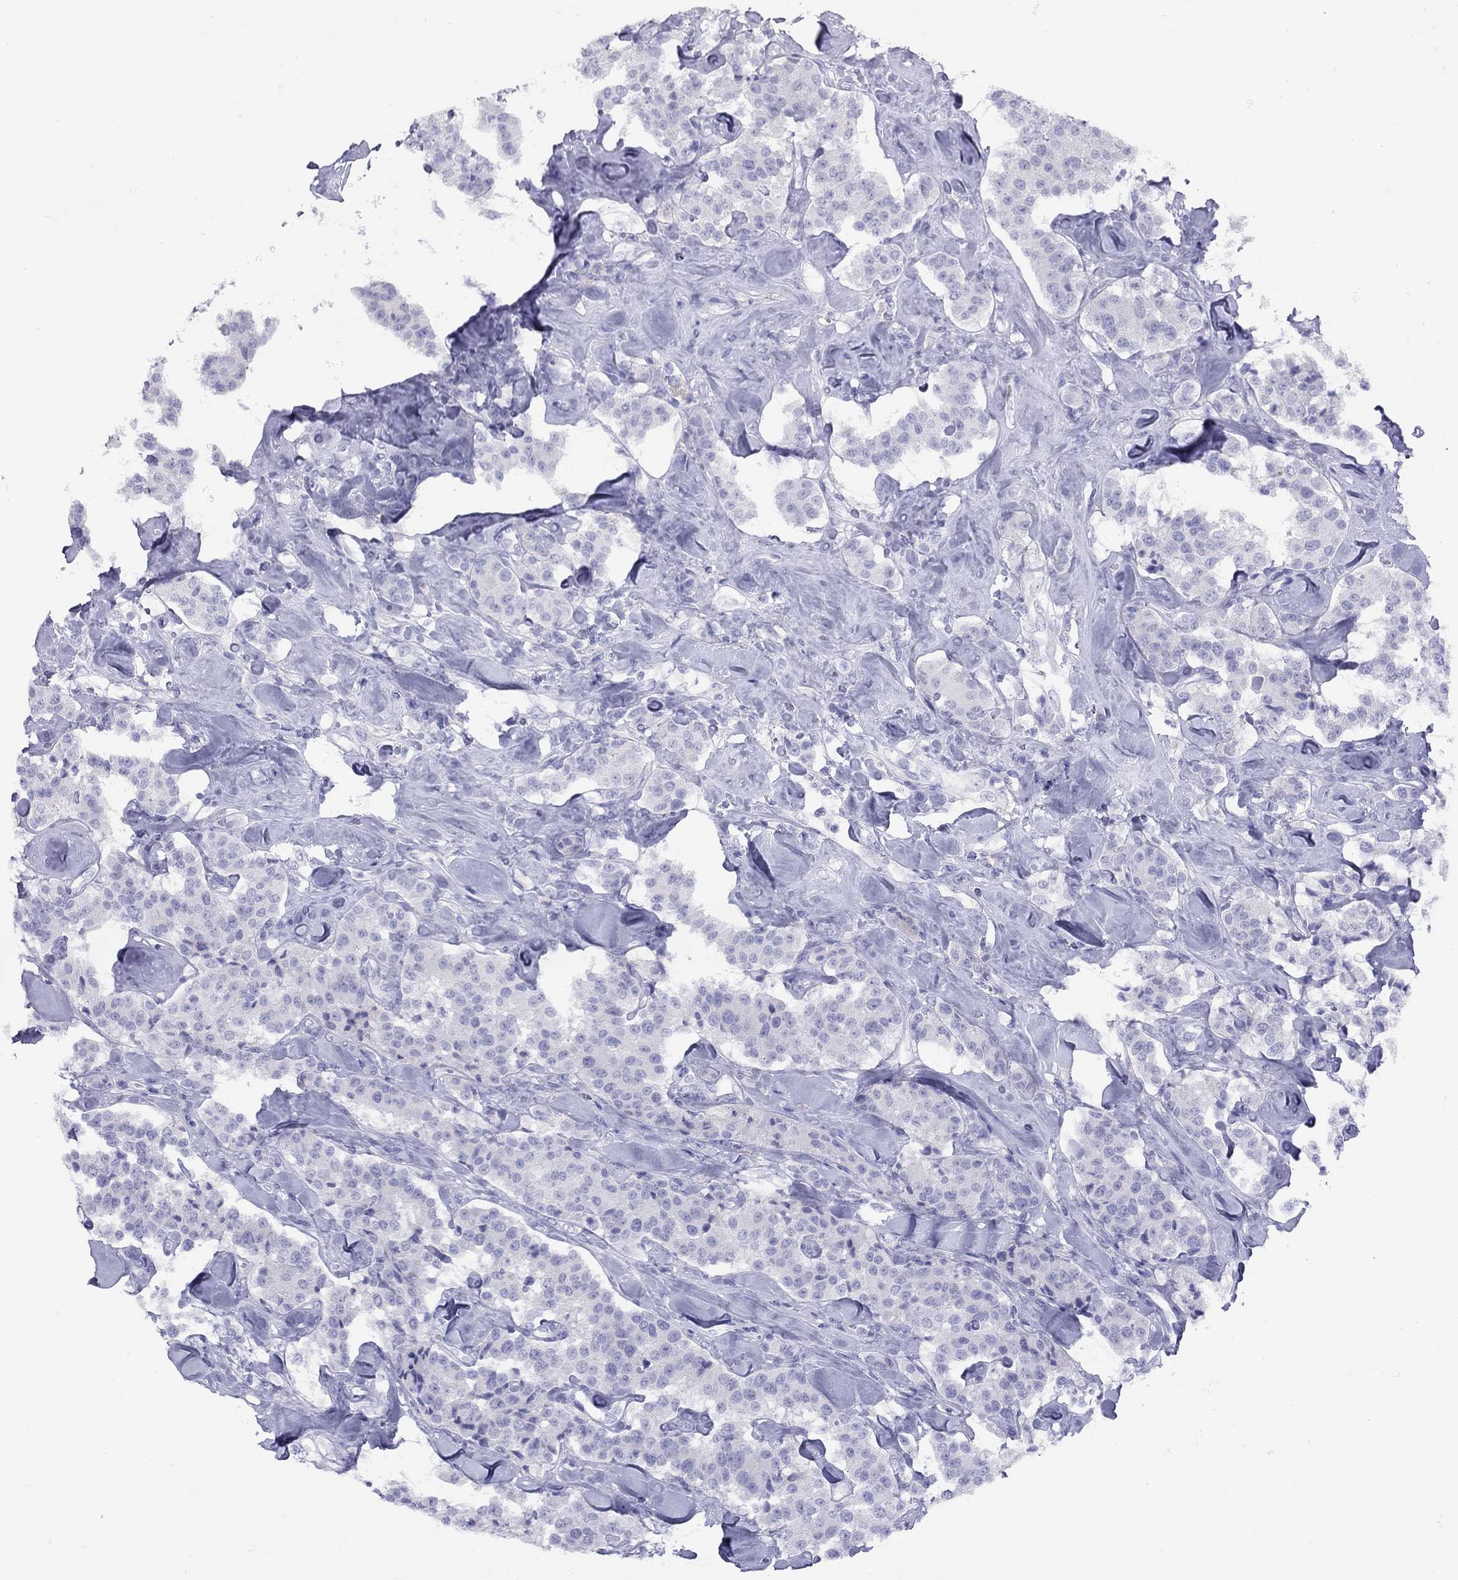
{"staining": {"intensity": "negative", "quantity": "none", "location": "none"}, "tissue": "carcinoid", "cell_type": "Tumor cells", "image_type": "cancer", "snomed": [{"axis": "morphology", "description": "Carcinoid, malignant, NOS"}, {"axis": "topography", "description": "Pancreas"}], "caption": "The histopathology image reveals no staining of tumor cells in carcinoid (malignant).", "gene": "GRIA2", "patient": {"sex": "male", "age": 41}}